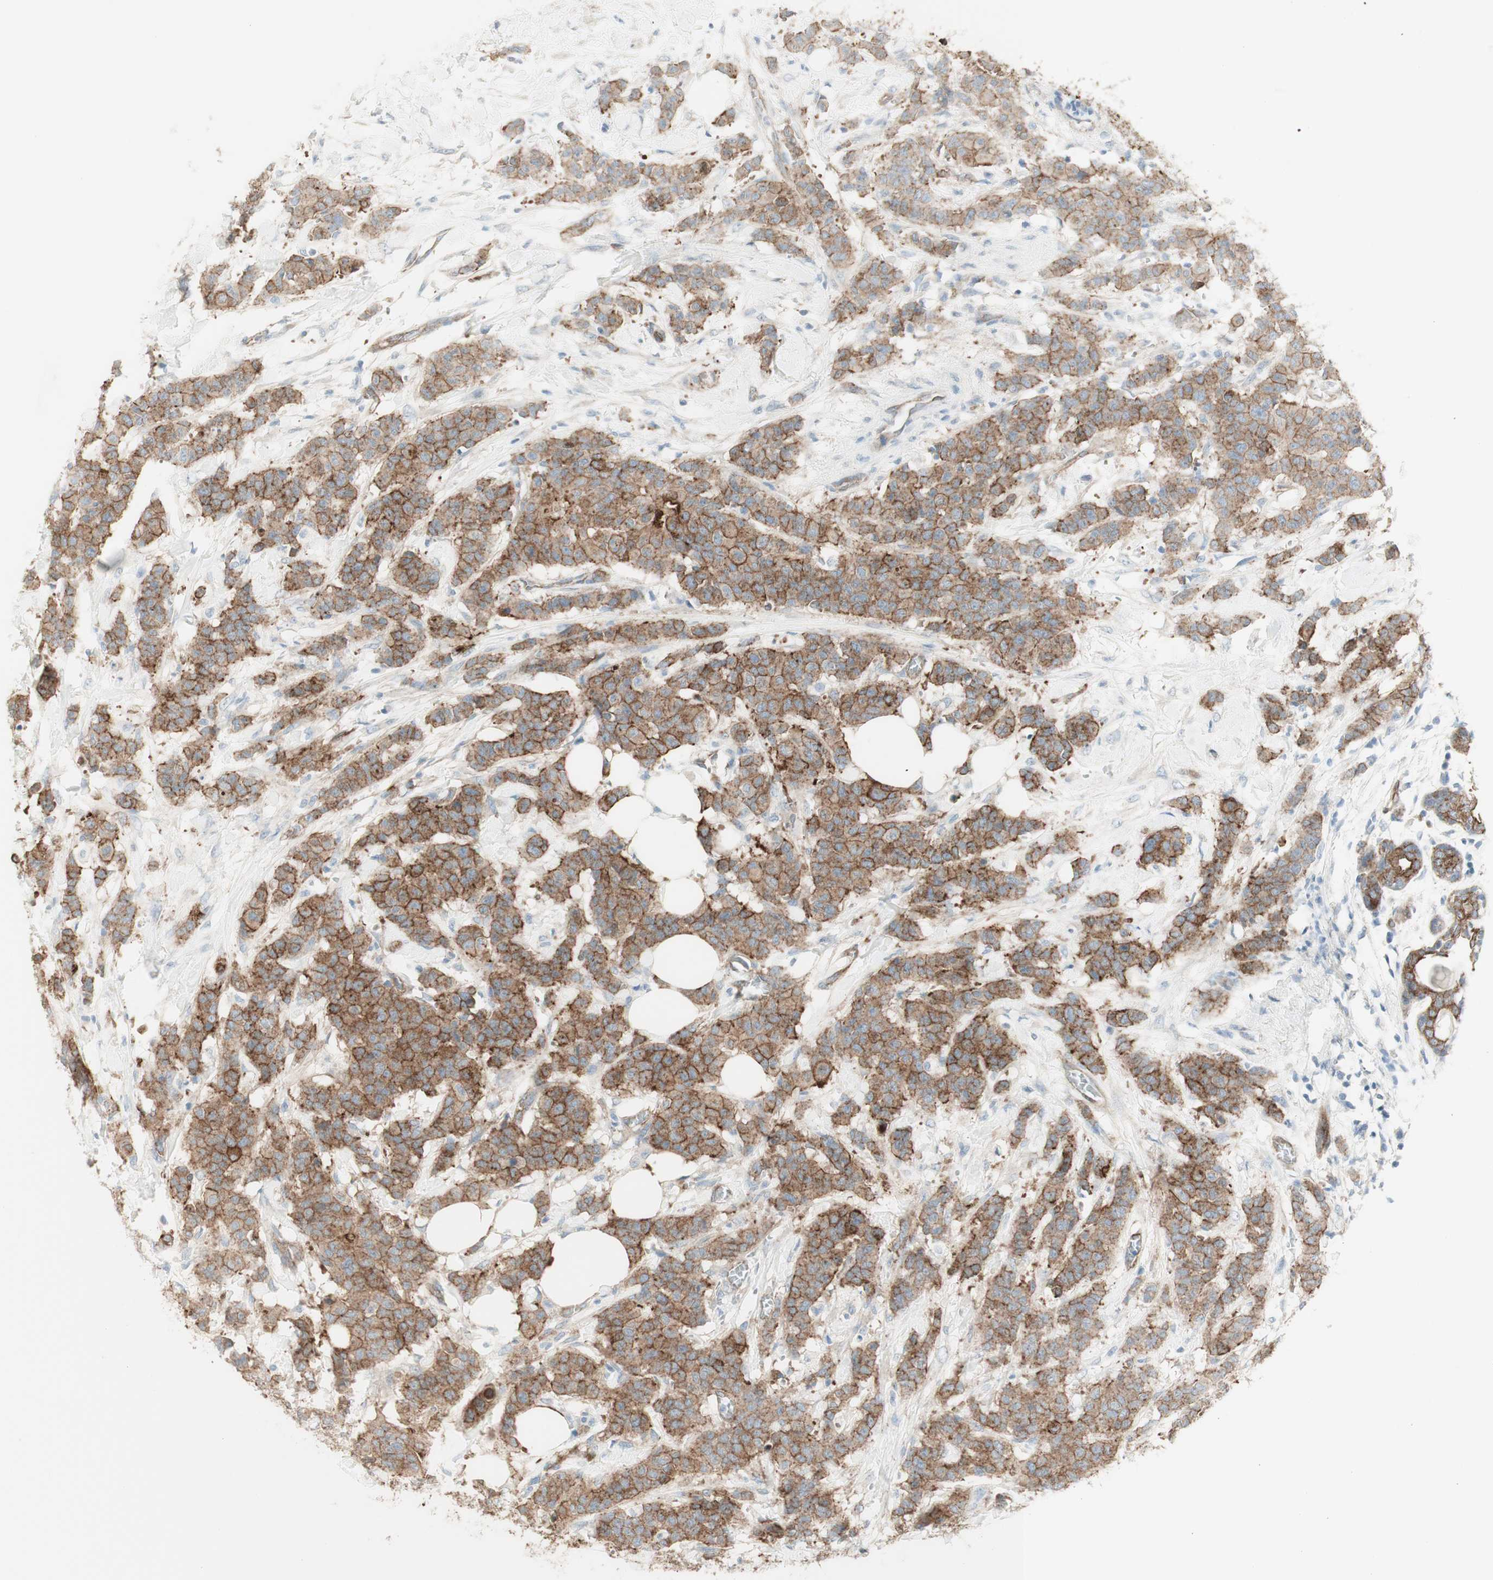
{"staining": {"intensity": "moderate", "quantity": "25%-75%", "location": "cytoplasmic/membranous"}, "tissue": "breast cancer", "cell_type": "Tumor cells", "image_type": "cancer", "snomed": [{"axis": "morphology", "description": "Normal tissue, NOS"}, {"axis": "morphology", "description": "Duct carcinoma"}, {"axis": "topography", "description": "Breast"}], "caption": "Tumor cells display medium levels of moderate cytoplasmic/membranous staining in approximately 25%-75% of cells in intraductal carcinoma (breast).", "gene": "MYO6", "patient": {"sex": "female", "age": 40}}